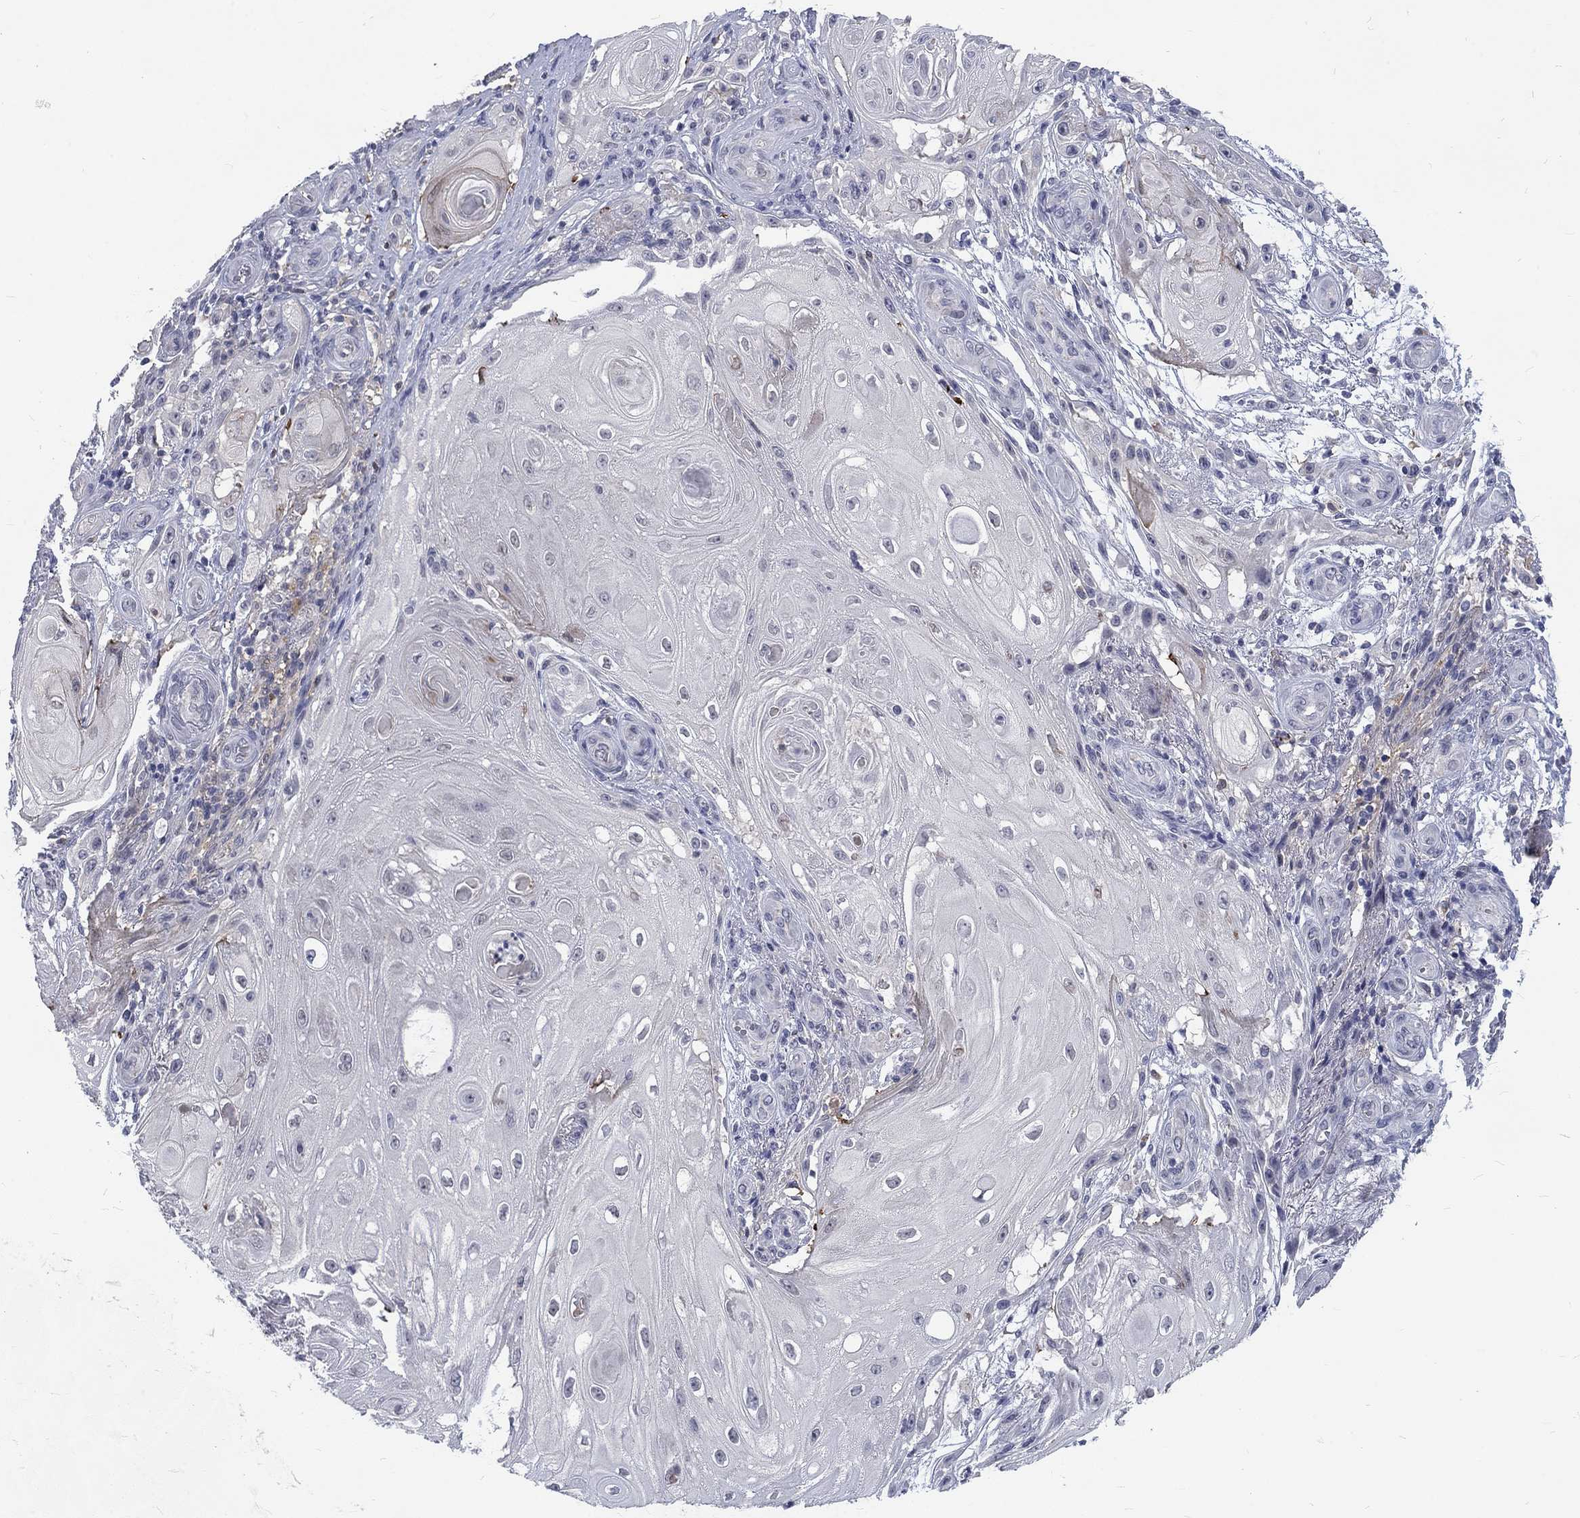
{"staining": {"intensity": "negative", "quantity": "none", "location": "none"}, "tissue": "skin cancer", "cell_type": "Tumor cells", "image_type": "cancer", "snomed": [{"axis": "morphology", "description": "Squamous cell carcinoma, NOS"}, {"axis": "topography", "description": "Skin"}], "caption": "The micrograph shows no significant positivity in tumor cells of skin cancer (squamous cell carcinoma).", "gene": "PHKA1", "patient": {"sex": "male", "age": 62}}